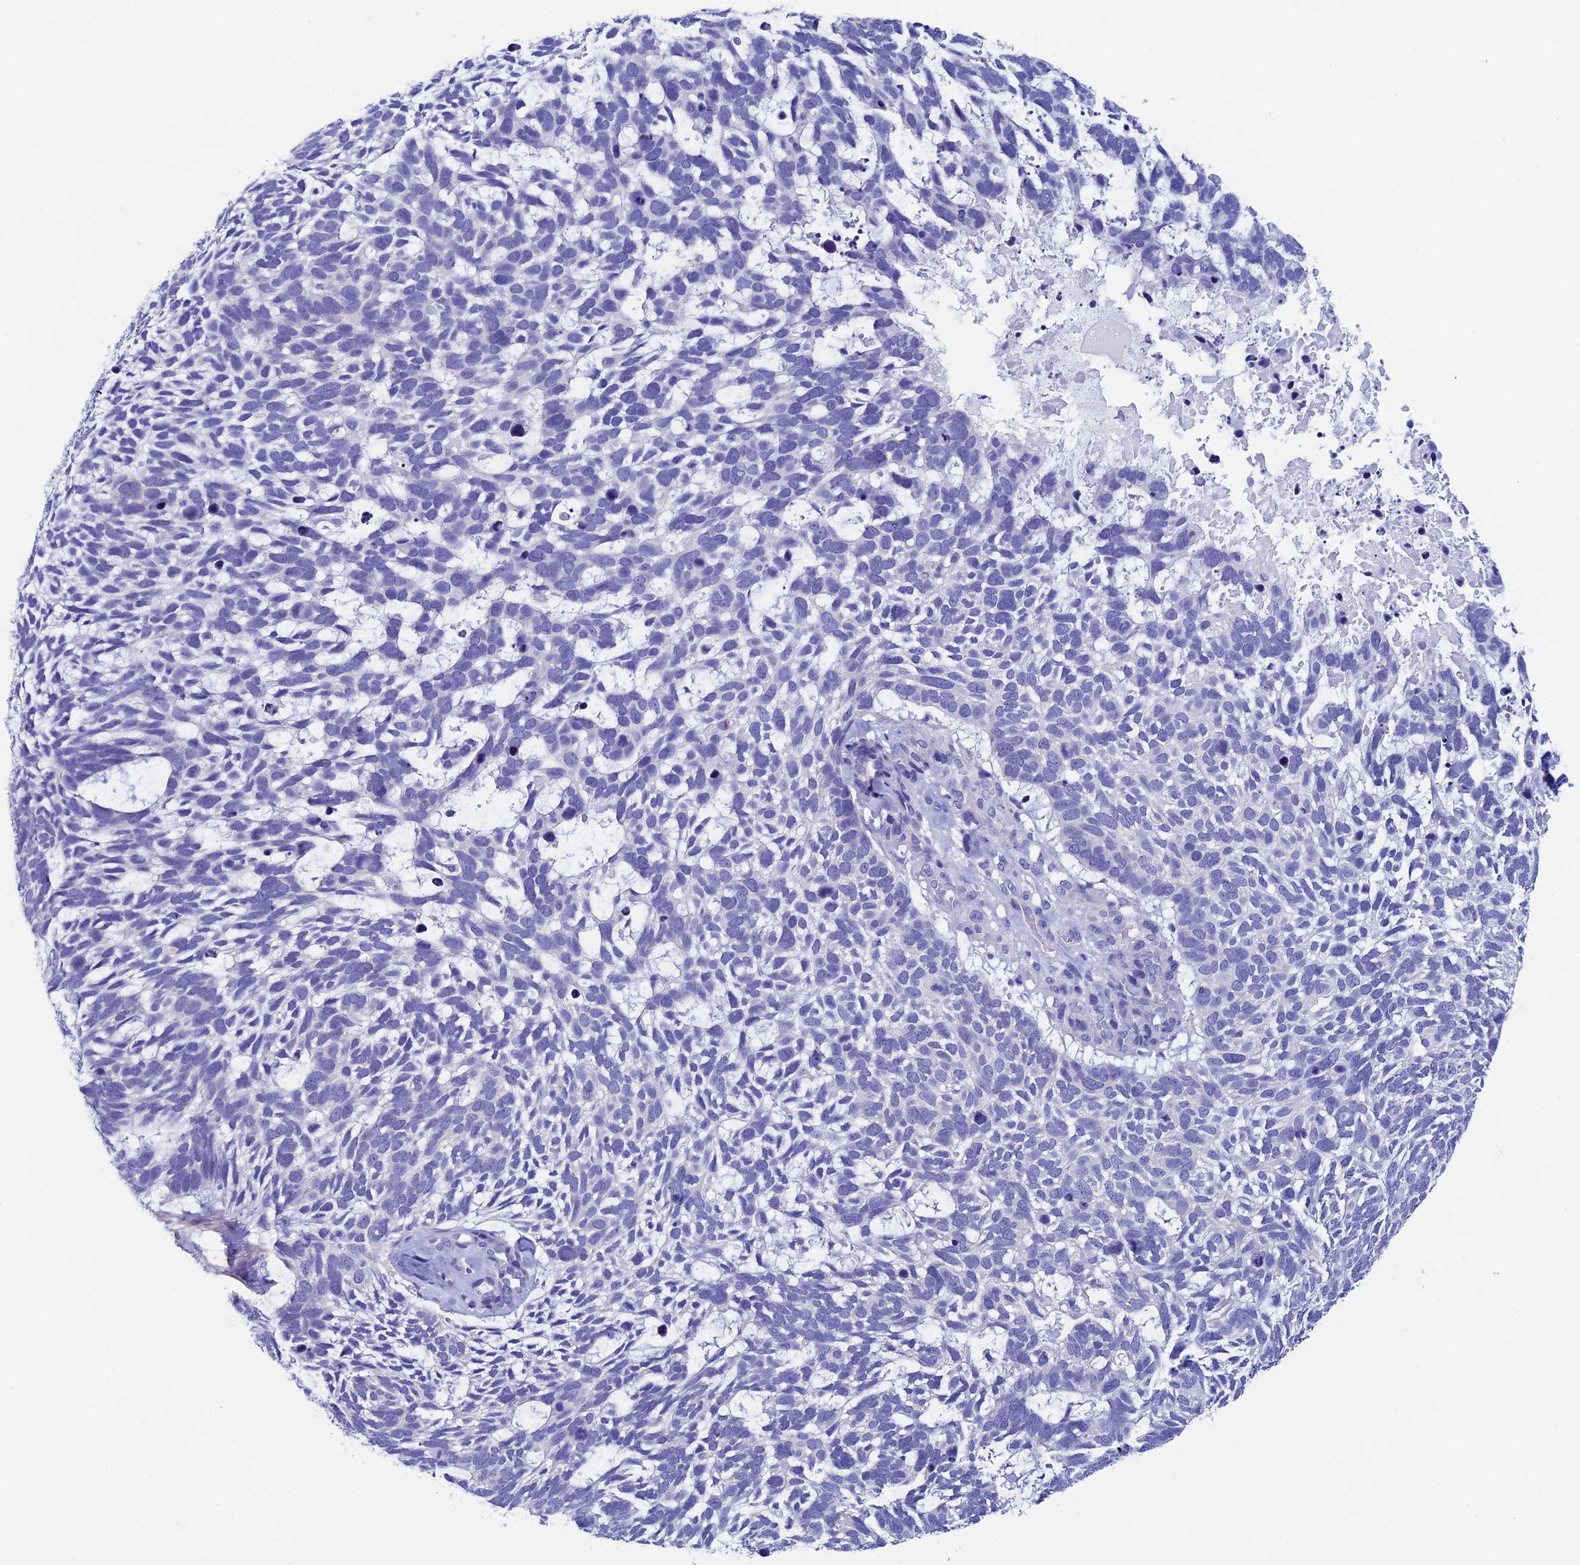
{"staining": {"intensity": "negative", "quantity": "none", "location": "none"}, "tissue": "skin cancer", "cell_type": "Tumor cells", "image_type": "cancer", "snomed": [{"axis": "morphology", "description": "Basal cell carcinoma"}, {"axis": "topography", "description": "Skin"}], "caption": "Protein analysis of basal cell carcinoma (skin) demonstrates no significant staining in tumor cells. The staining is performed using DAB brown chromogen with nuclei counter-stained in using hematoxylin.", "gene": "ADH7", "patient": {"sex": "male", "age": 88}}